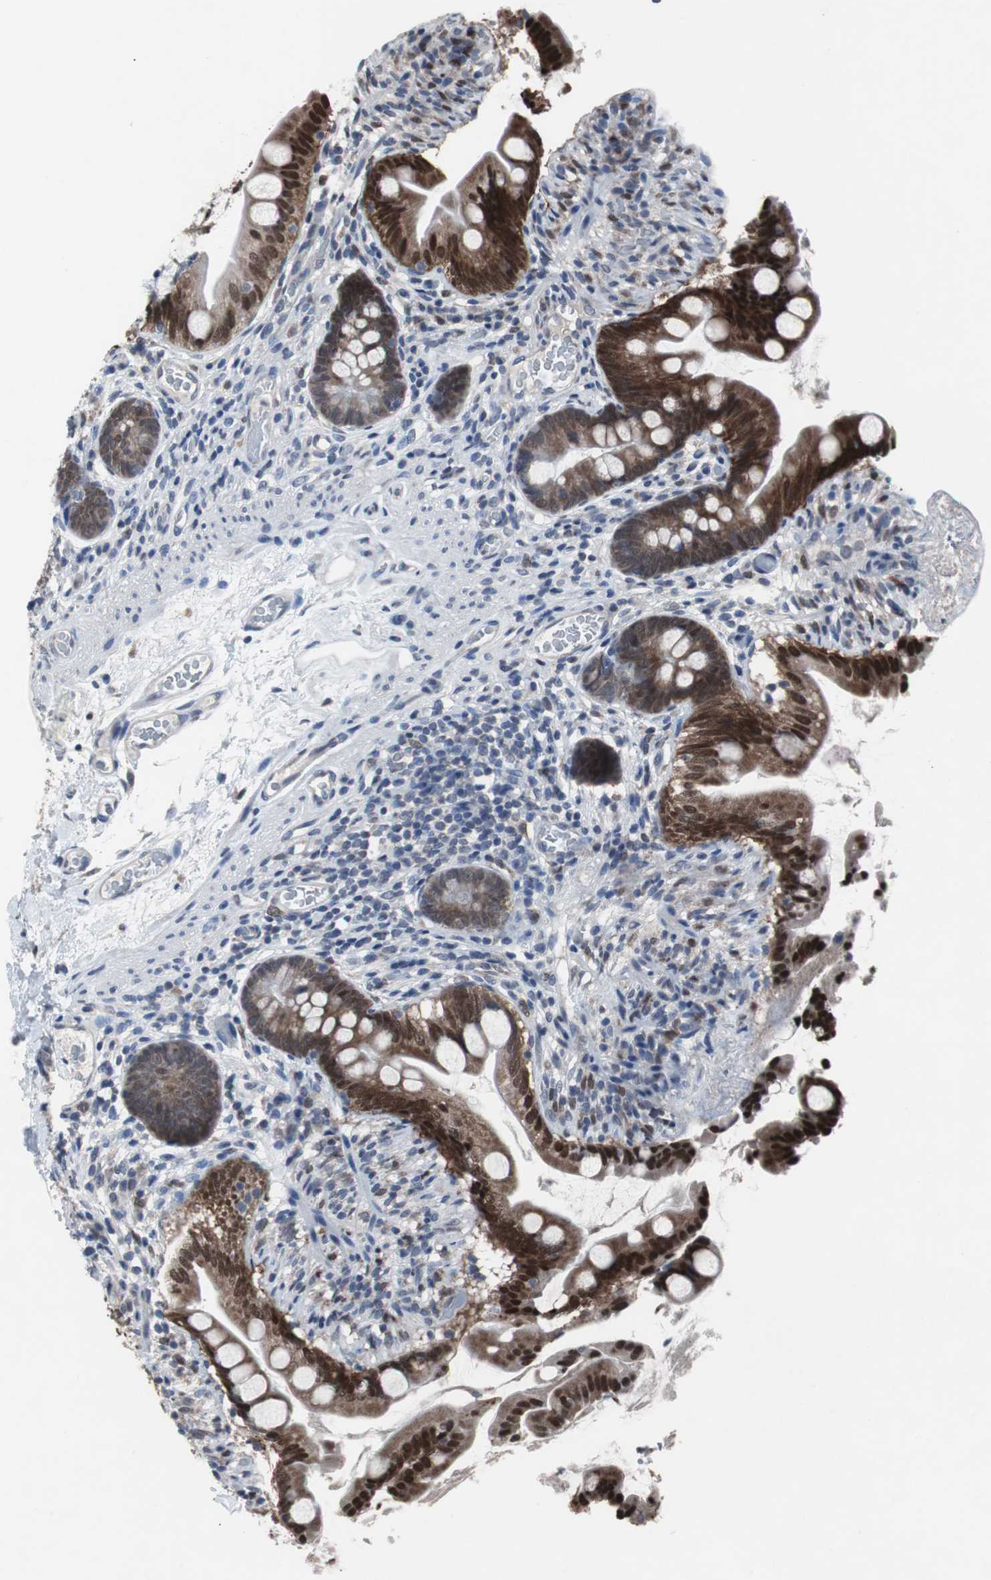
{"staining": {"intensity": "strong", "quantity": ">75%", "location": "cytoplasmic/membranous,nuclear"}, "tissue": "small intestine", "cell_type": "Glandular cells", "image_type": "normal", "snomed": [{"axis": "morphology", "description": "Normal tissue, NOS"}, {"axis": "topography", "description": "Small intestine"}], "caption": "The image exhibits staining of normal small intestine, revealing strong cytoplasmic/membranous,nuclear protein positivity (brown color) within glandular cells.", "gene": "RBM47", "patient": {"sex": "female", "age": 56}}